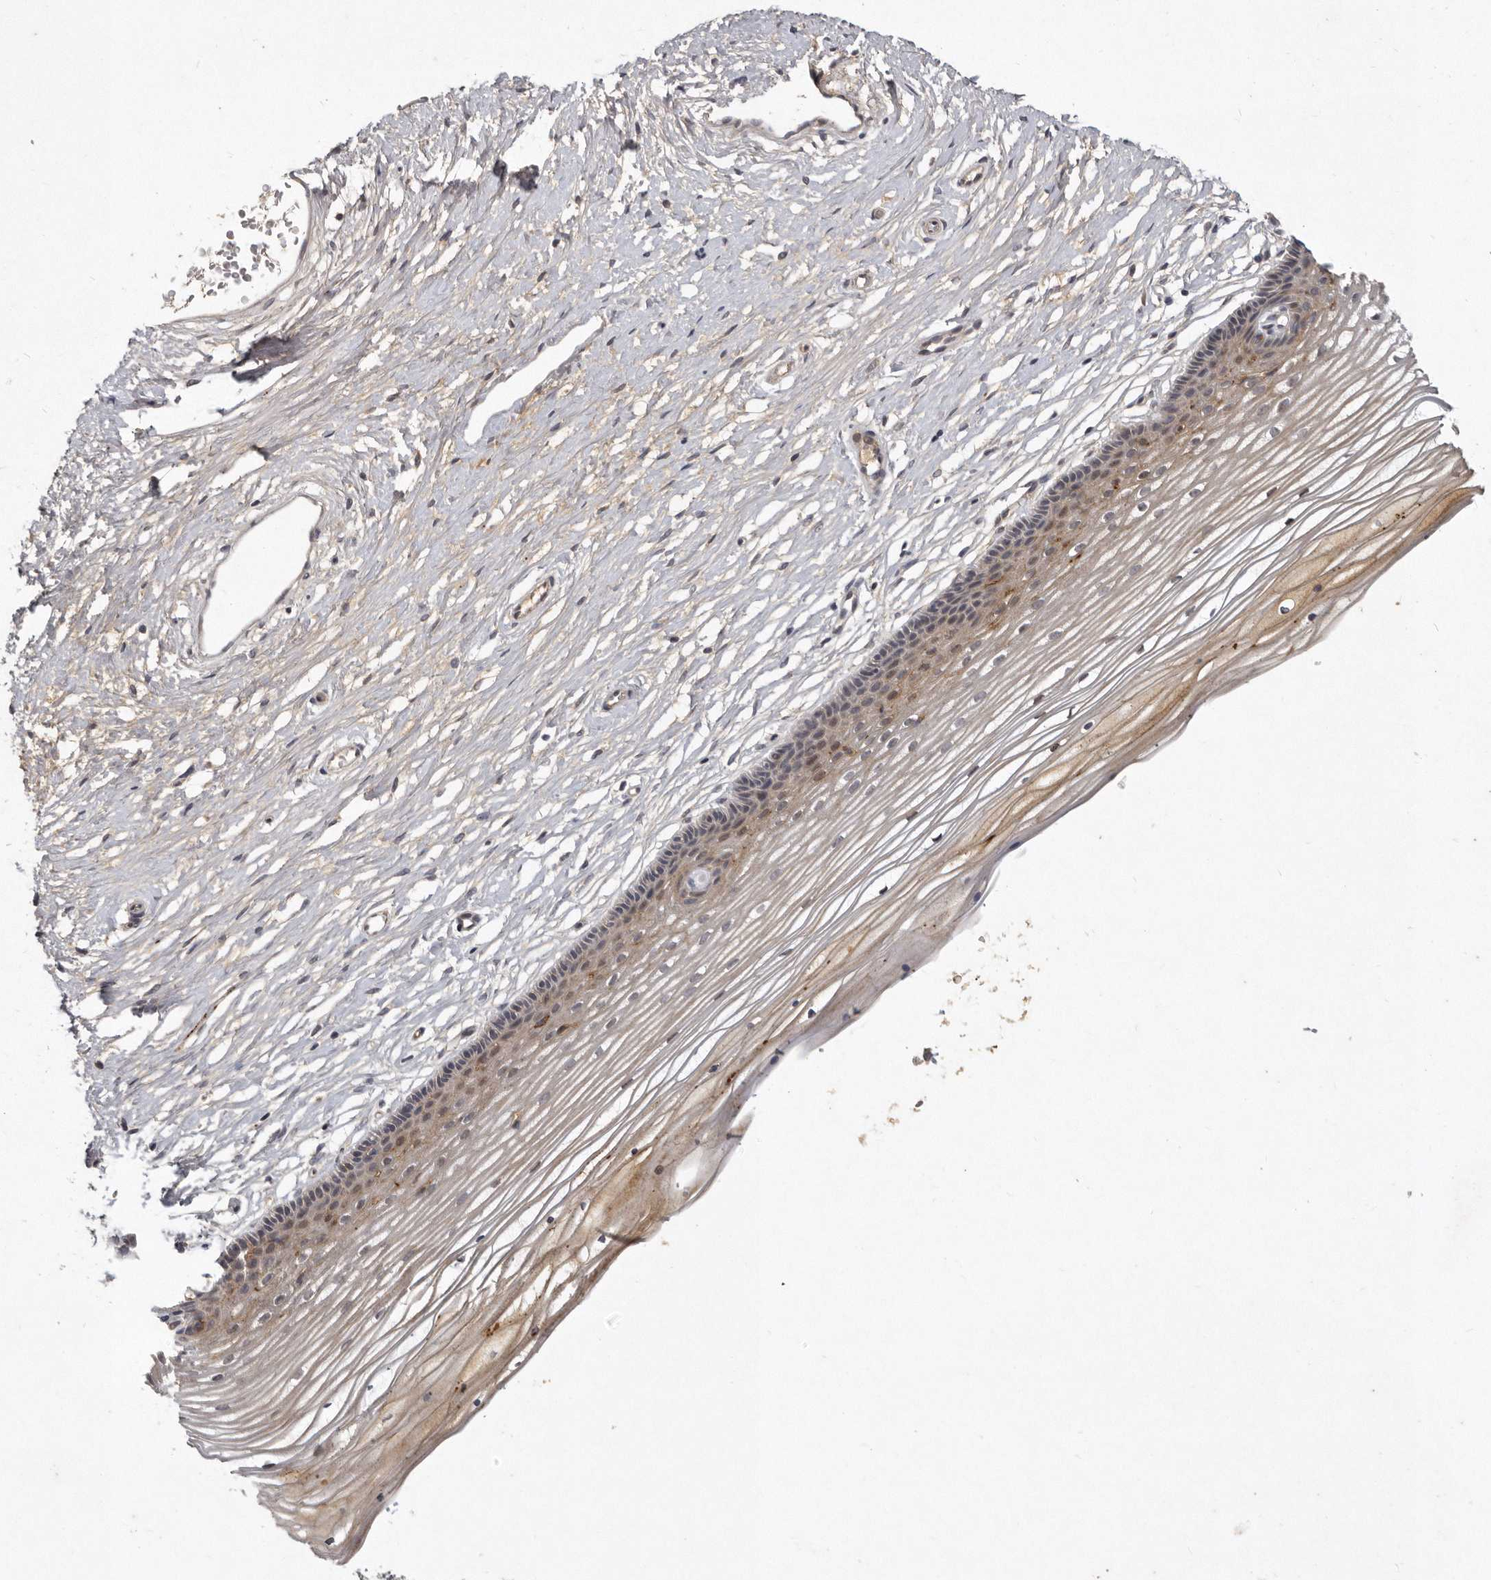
{"staining": {"intensity": "weak", "quantity": "<25%", "location": "cytoplasmic/membranous"}, "tissue": "vagina", "cell_type": "Squamous epithelial cells", "image_type": "normal", "snomed": [{"axis": "morphology", "description": "Normal tissue, NOS"}, {"axis": "topography", "description": "Vagina"}, {"axis": "topography", "description": "Cervix"}], "caption": "Squamous epithelial cells show no significant protein staining in normal vagina.", "gene": "SLC22A1", "patient": {"sex": "female", "age": 40}}